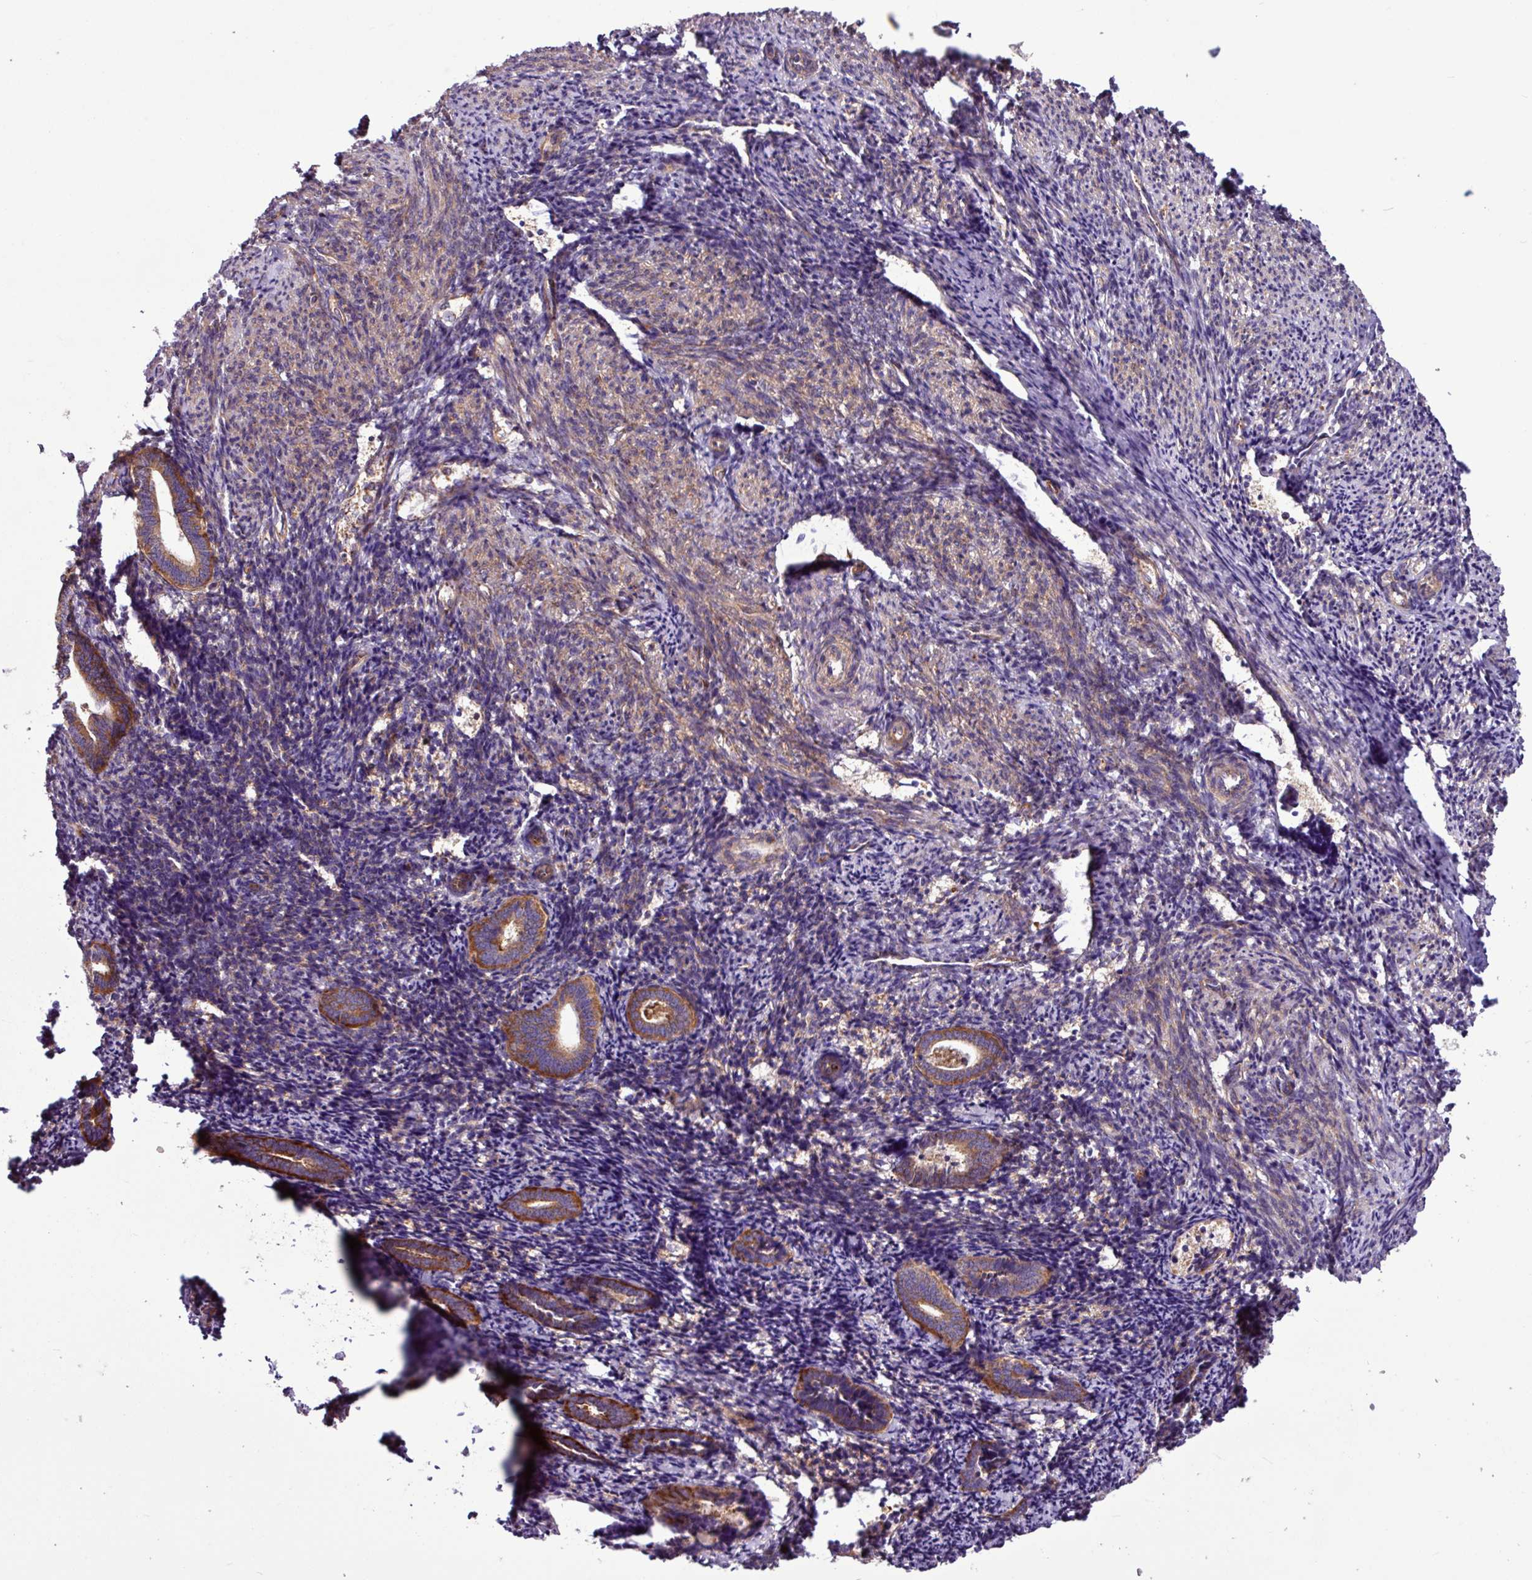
{"staining": {"intensity": "moderate", "quantity": "25%-75%", "location": "cytoplasmic/membranous"}, "tissue": "endometrium", "cell_type": "Cells in endometrial stroma", "image_type": "normal", "snomed": [{"axis": "morphology", "description": "Normal tissue, NOS"}, {"axis": "topography", "description": "Endometrium"}], "caption": "Human endometrium stained with a protein marker exhibits moderate staining in cells in endometrial stroma.", "gene": "MROH2A", "patient": {"sex": "female", "age": 54}}